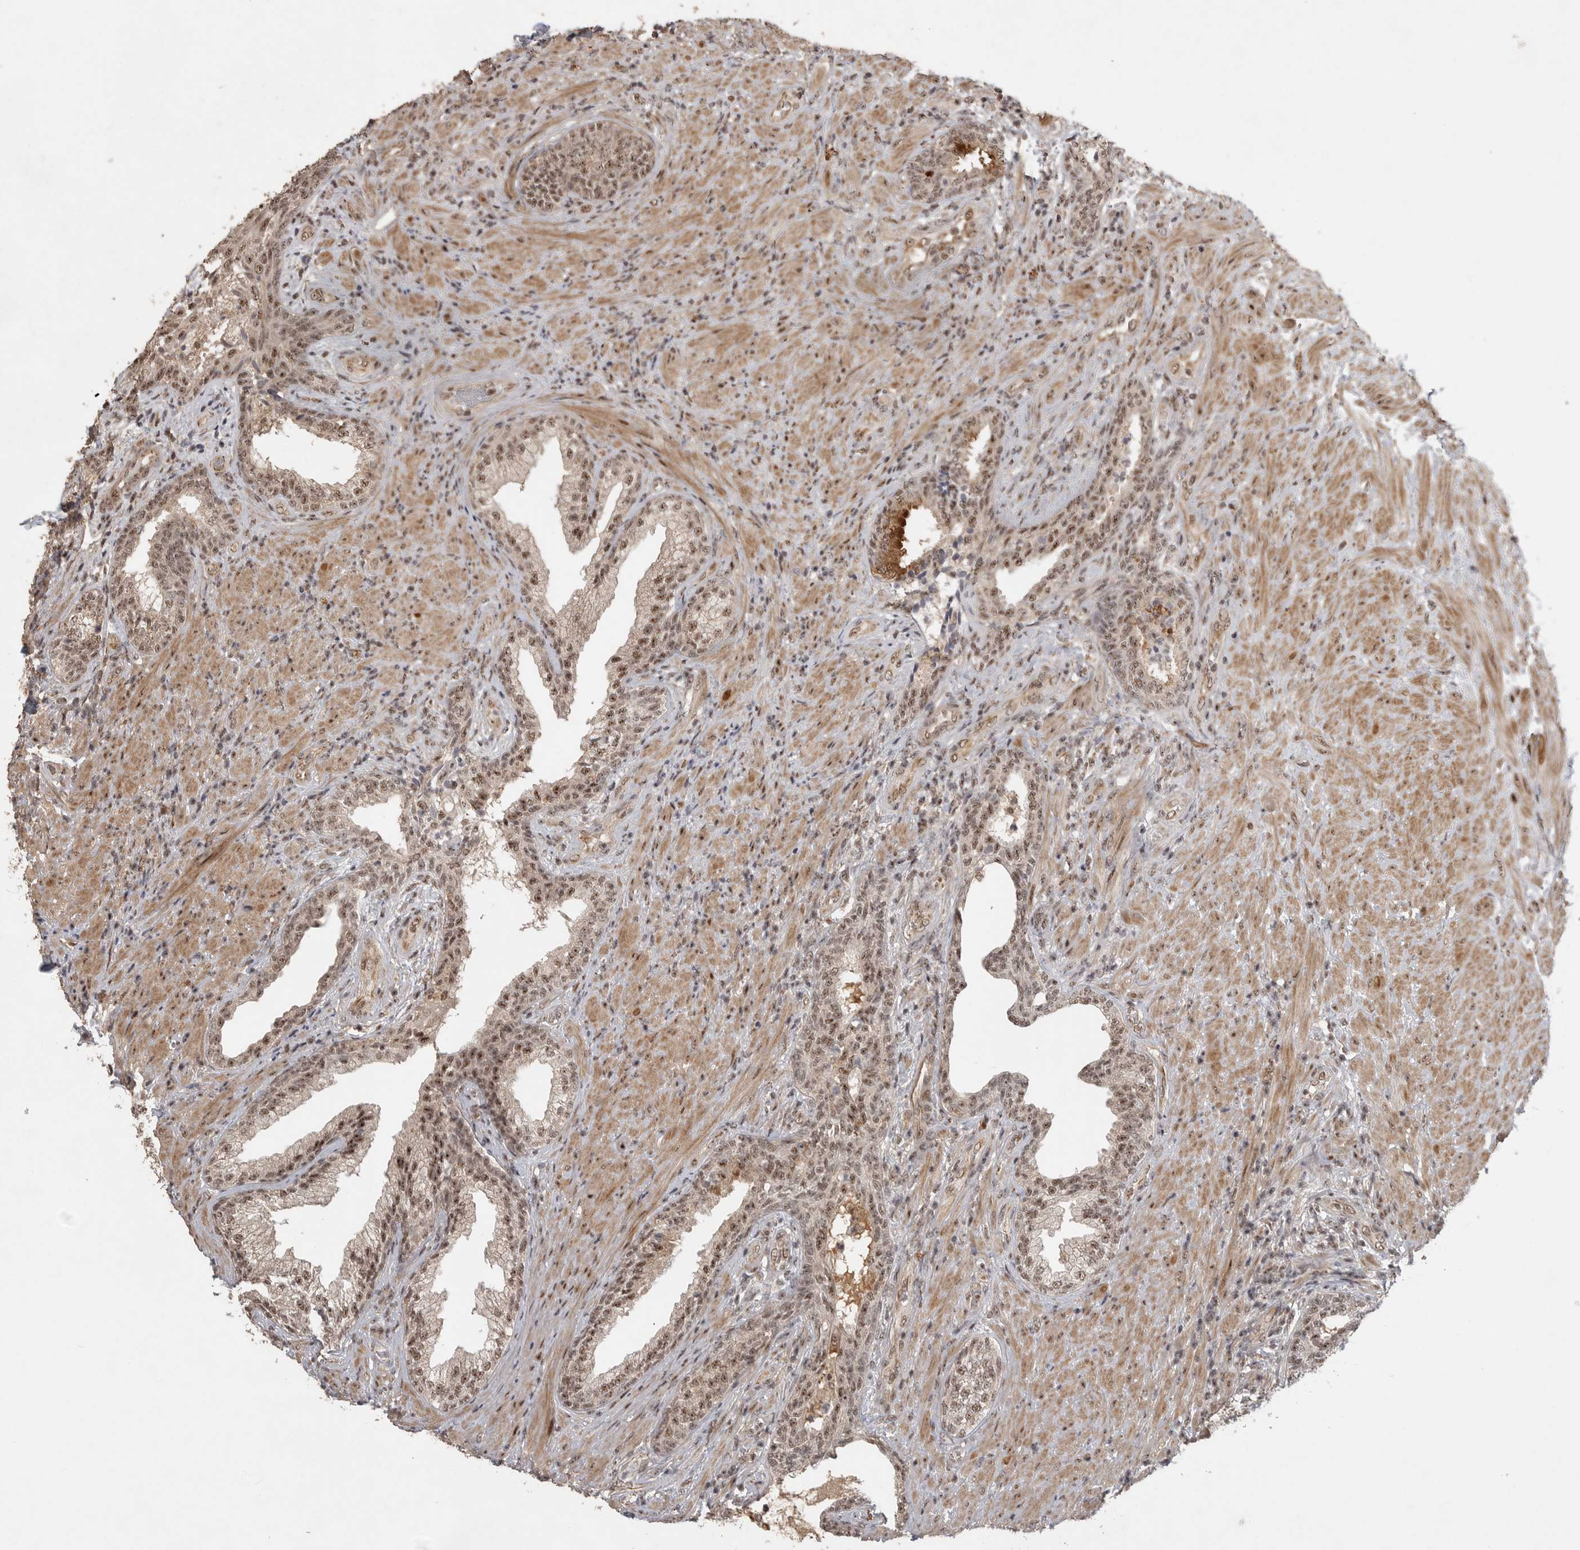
{"staining": {"intensity": "strong", "quantity": ">75%", "location": "cytoplasmic/membranous,nuclear"}, "tissue": "prostate", "cell_type": "Glandular cells", "image_type": "normal", "snomed": [{"axis": "morphology", "description": "Normal tissue, NOS"}, {"axis": "topography", "description": "Prostate"}], "caption": "The micrograph displays immunohistochemical staining of benign prostate. There is strong cytoplasmic/membranous,nuclear staining is seen in about >75% of glandular cells. The staining was performed using DAB (3,3'-diaminobenzidine) to visualize the protein expression in brown, while the nuclei were stained in blue with hematoxylin (Magnification: 20x).", "gene": "POMP", "patient": {"sex": "male", "age": 76}}